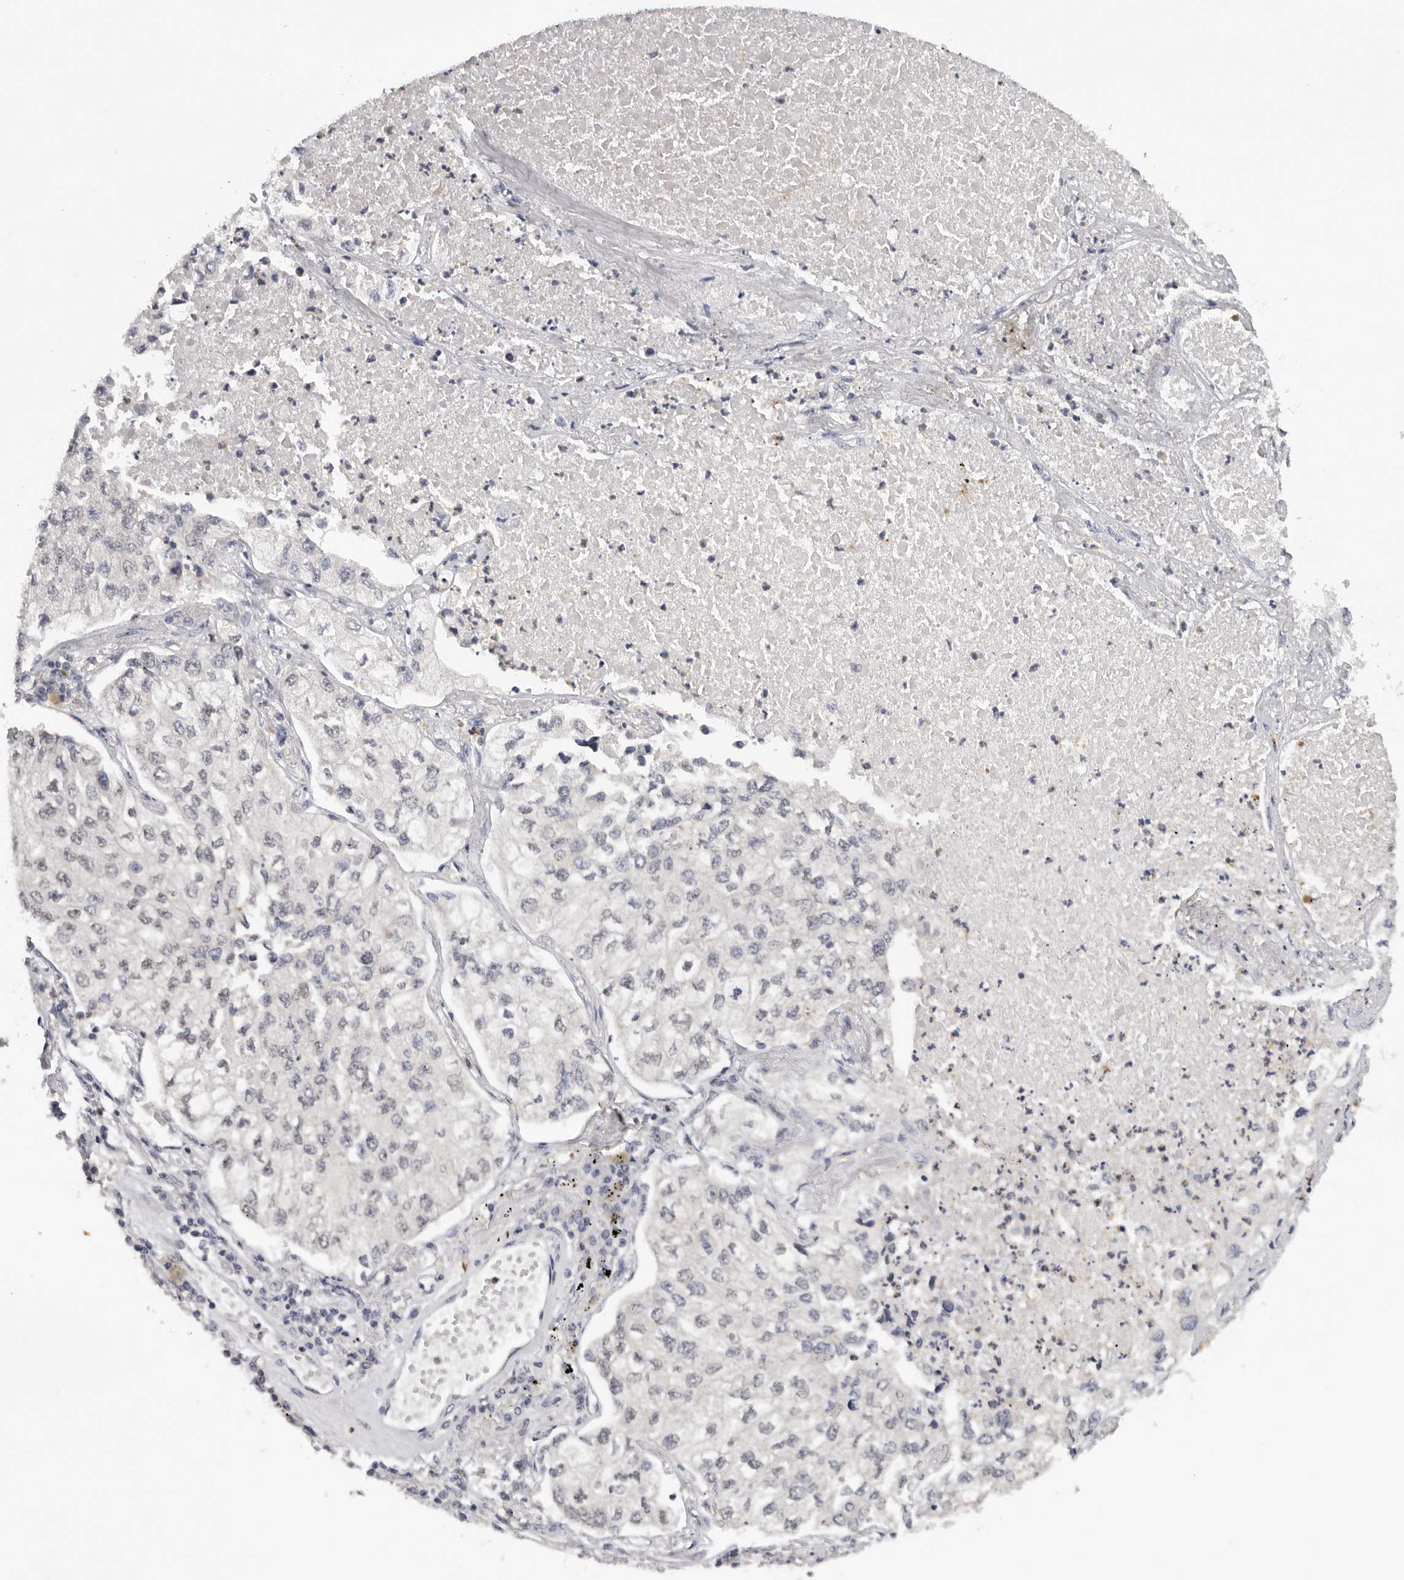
{"staining": {"intensity": "negative", "quantity": "none", "location": "none"}, "tissue": "lung cancer", "cell_type": "Tumor cells", "image_type": "cancer", "snomed": [{"axis": "morphology", "description": "Adenocarcinoma, NOS"}, {"axis": "topography", "description": "Lung"}], "caption": "DAB (3,3'-diaminobenzidine) immunohistochemical staining of lung cancer (adenocarcinoma) exhibits no significant staining in tumor cells. (Stains: DAB (3,3'-diaminobenzidine) IHC with hematoxylin counter stain, Microscopy: brightfield microscopy at high magnification).", "gene": "KIF2B", "patient": {"sex": "male", "age": 63}}